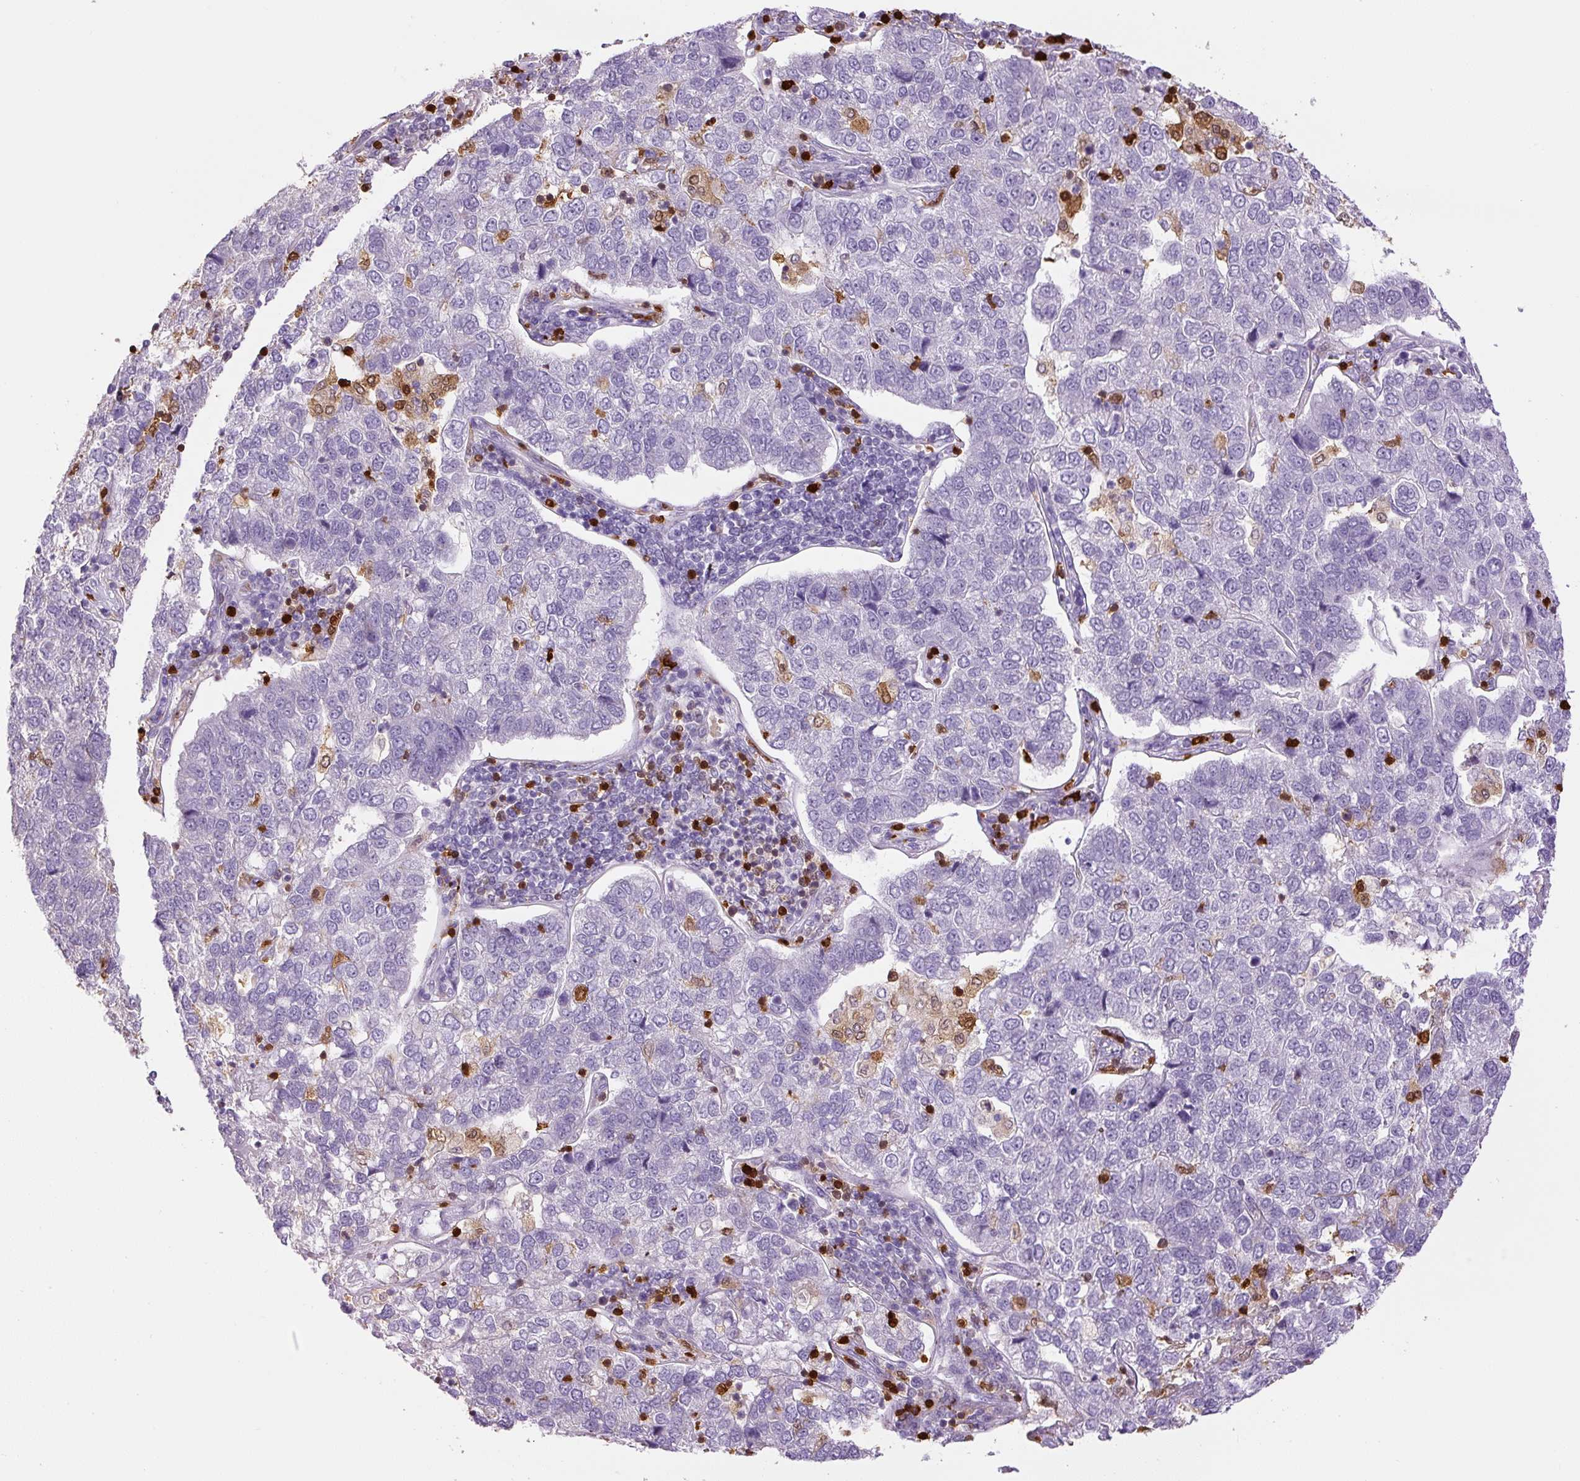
{"staining": {"intensity": "negative", "quantity": "none", "location": "none"}, "tissue": "pancreatic cancer", "cell_type": "Tumor cells", "image_type": "cancer", "snomed": [{"axis": "morphology", "description": "Adenocarcinoma, NOS"}, {"axis": "topography", "description": "Pancreas"}], "caption": "Protein analysis of adenocarcinoma (pancreatic) shows no significant expression in tumor cells.", "gene": "S100A4", "patient": {"sex": "female", "age": 61}}